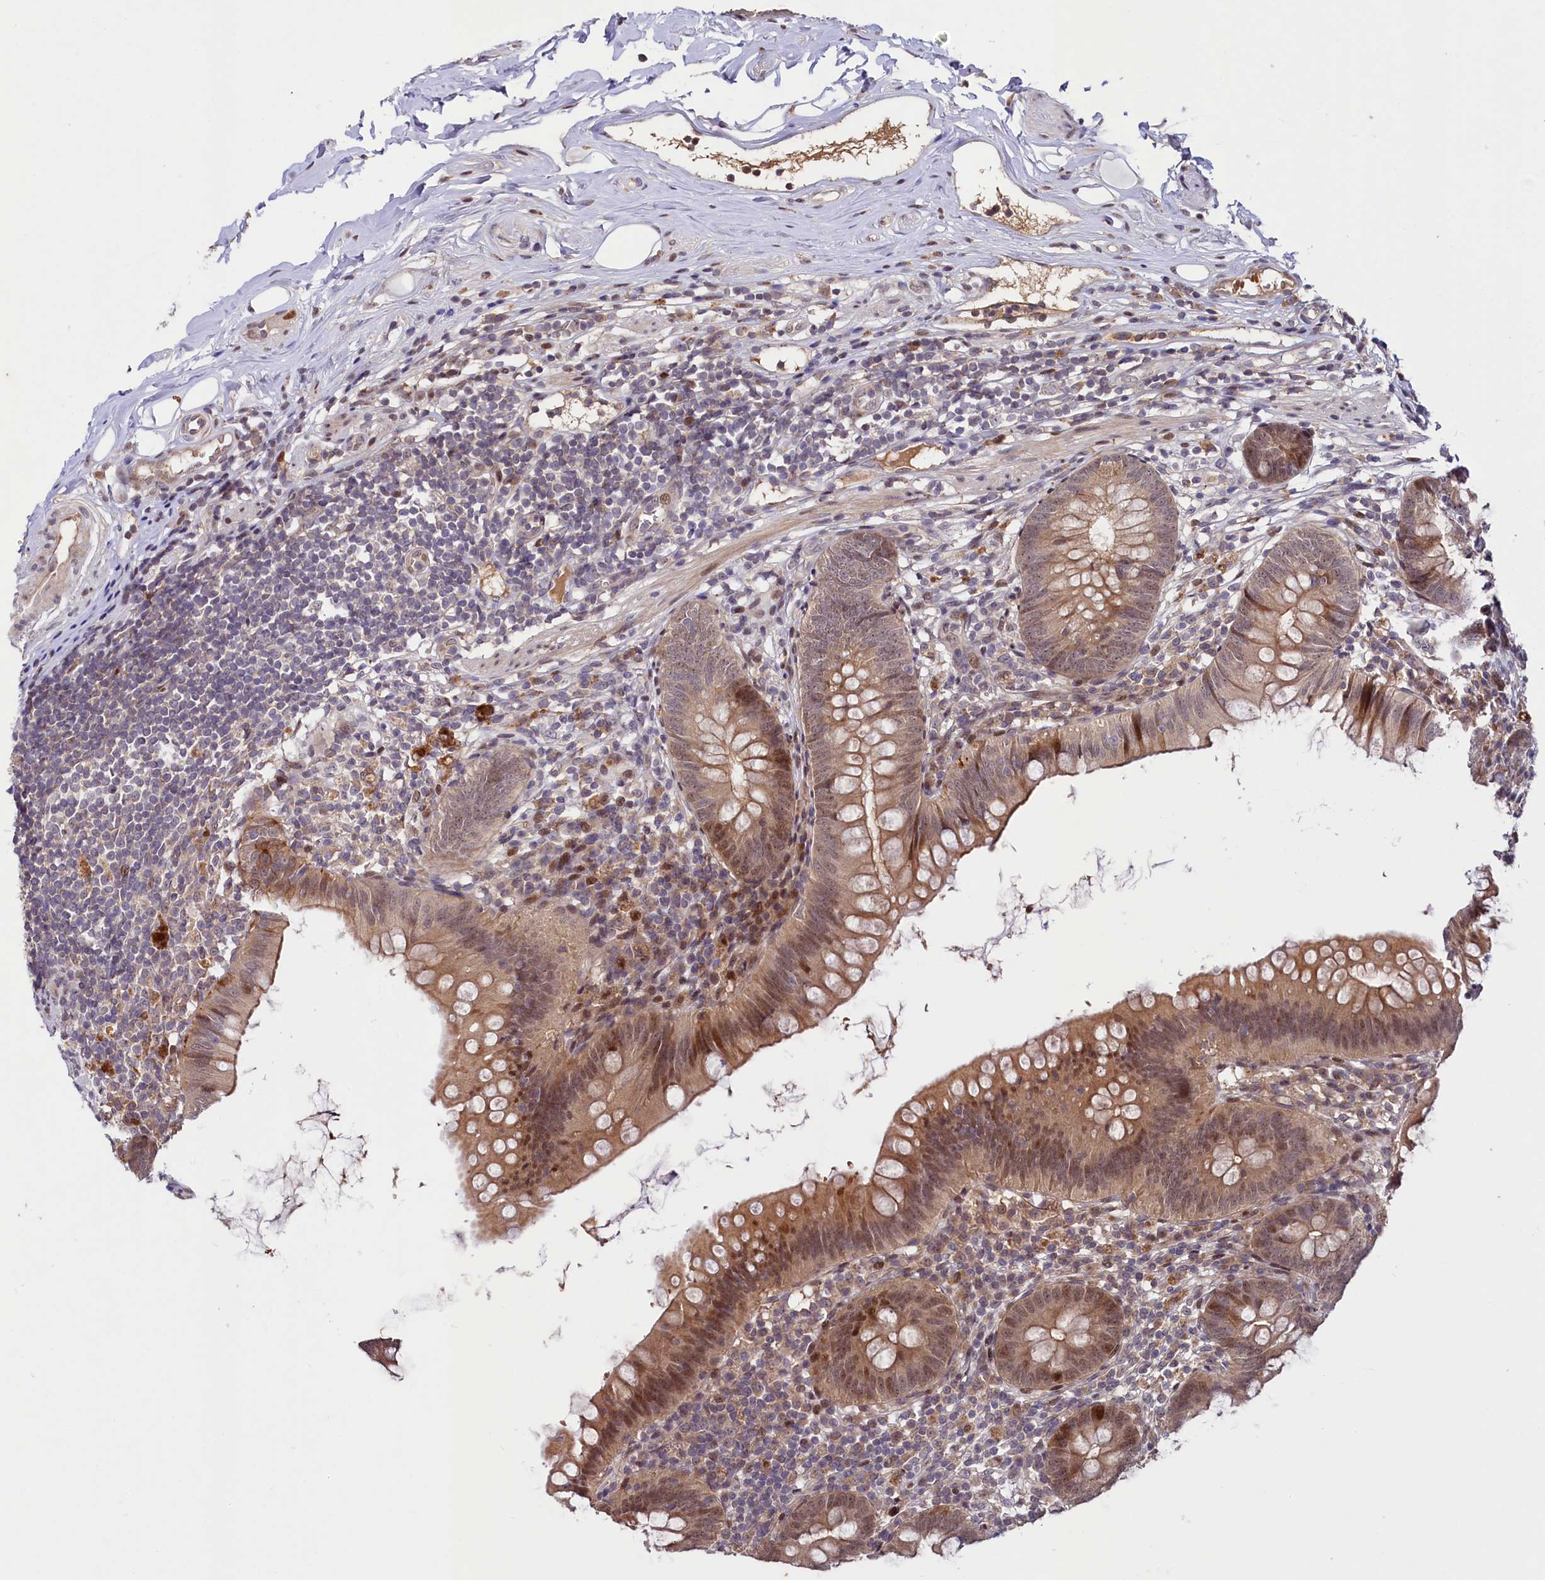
{"staining": {"intensity": "moderate", "quantity": ">75%", "location": "cytoplasmic/membranous,nuclear"}, "tissue": "appendix", "cell_type": "Glandular cells", "image_type": "normal", "snomed": [{"axis": "morphology", "description": "Normal tissue, NOS"}, {"axis": "topography", "description": "Appendix"}], "caption": "This photomicrograph demonstrates IHC staining of benign appendix, with medium moderate cytoplasmic/membranous,nuclear expression in approximately >75% of glandular cells.", "gene": "N4BP2L1", "patient": {"sex": "female", "age": 62}}